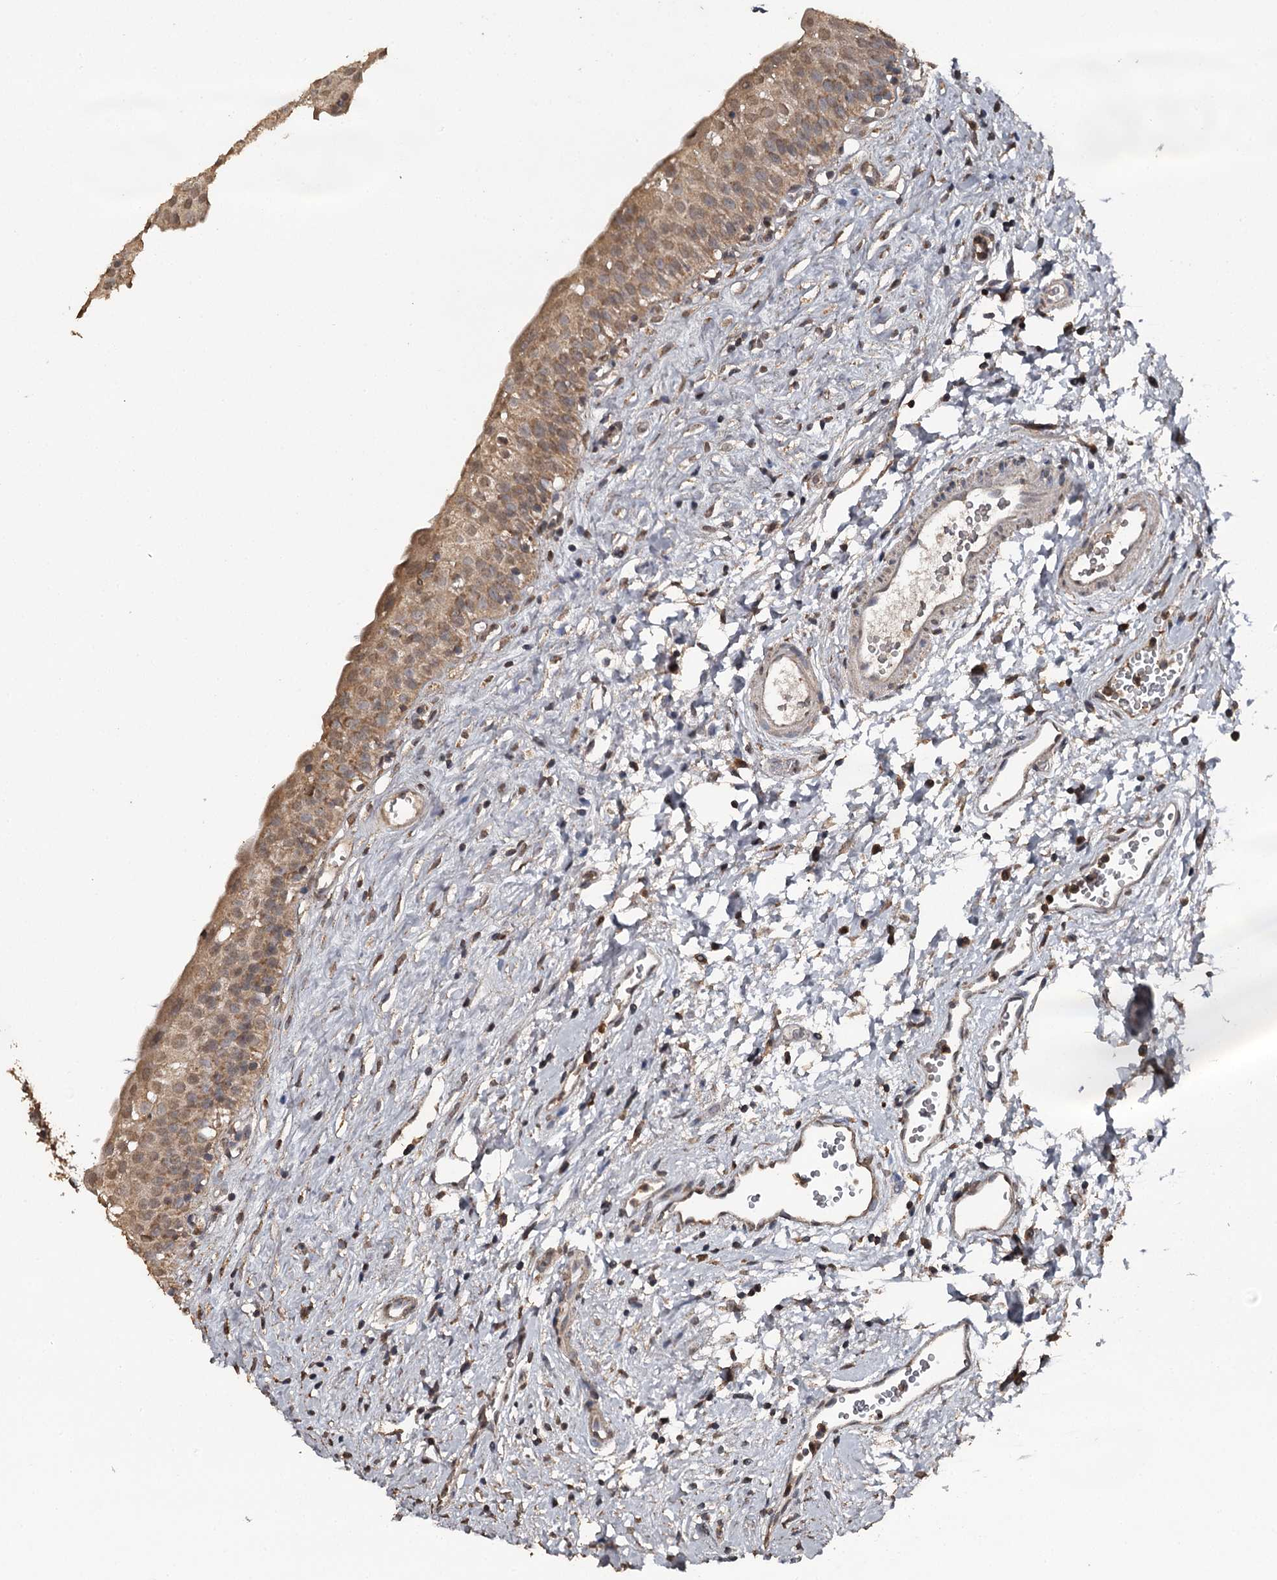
{"staining": {"intensity": "moderate", "quantity": ">75%", "location": "cytoplasmic/membranous"}, "tissue": "urinary bladder", "cell_type": "Urothelial cells", "image_type": "normal", "snomed": [{"axis": "morphology", "description": "Normal tissue, NOS"}, {"axis": "topography", "description": "Urinary bladder"}], "caption": "Urinary bladder stained for a protein demonstrates moderate cytoplasmic/membranous positivity in urothelial cells. Nuclei are stained in blue.", "gene": "WIPI1", "patient": {"sex": "male", "age": 51}}